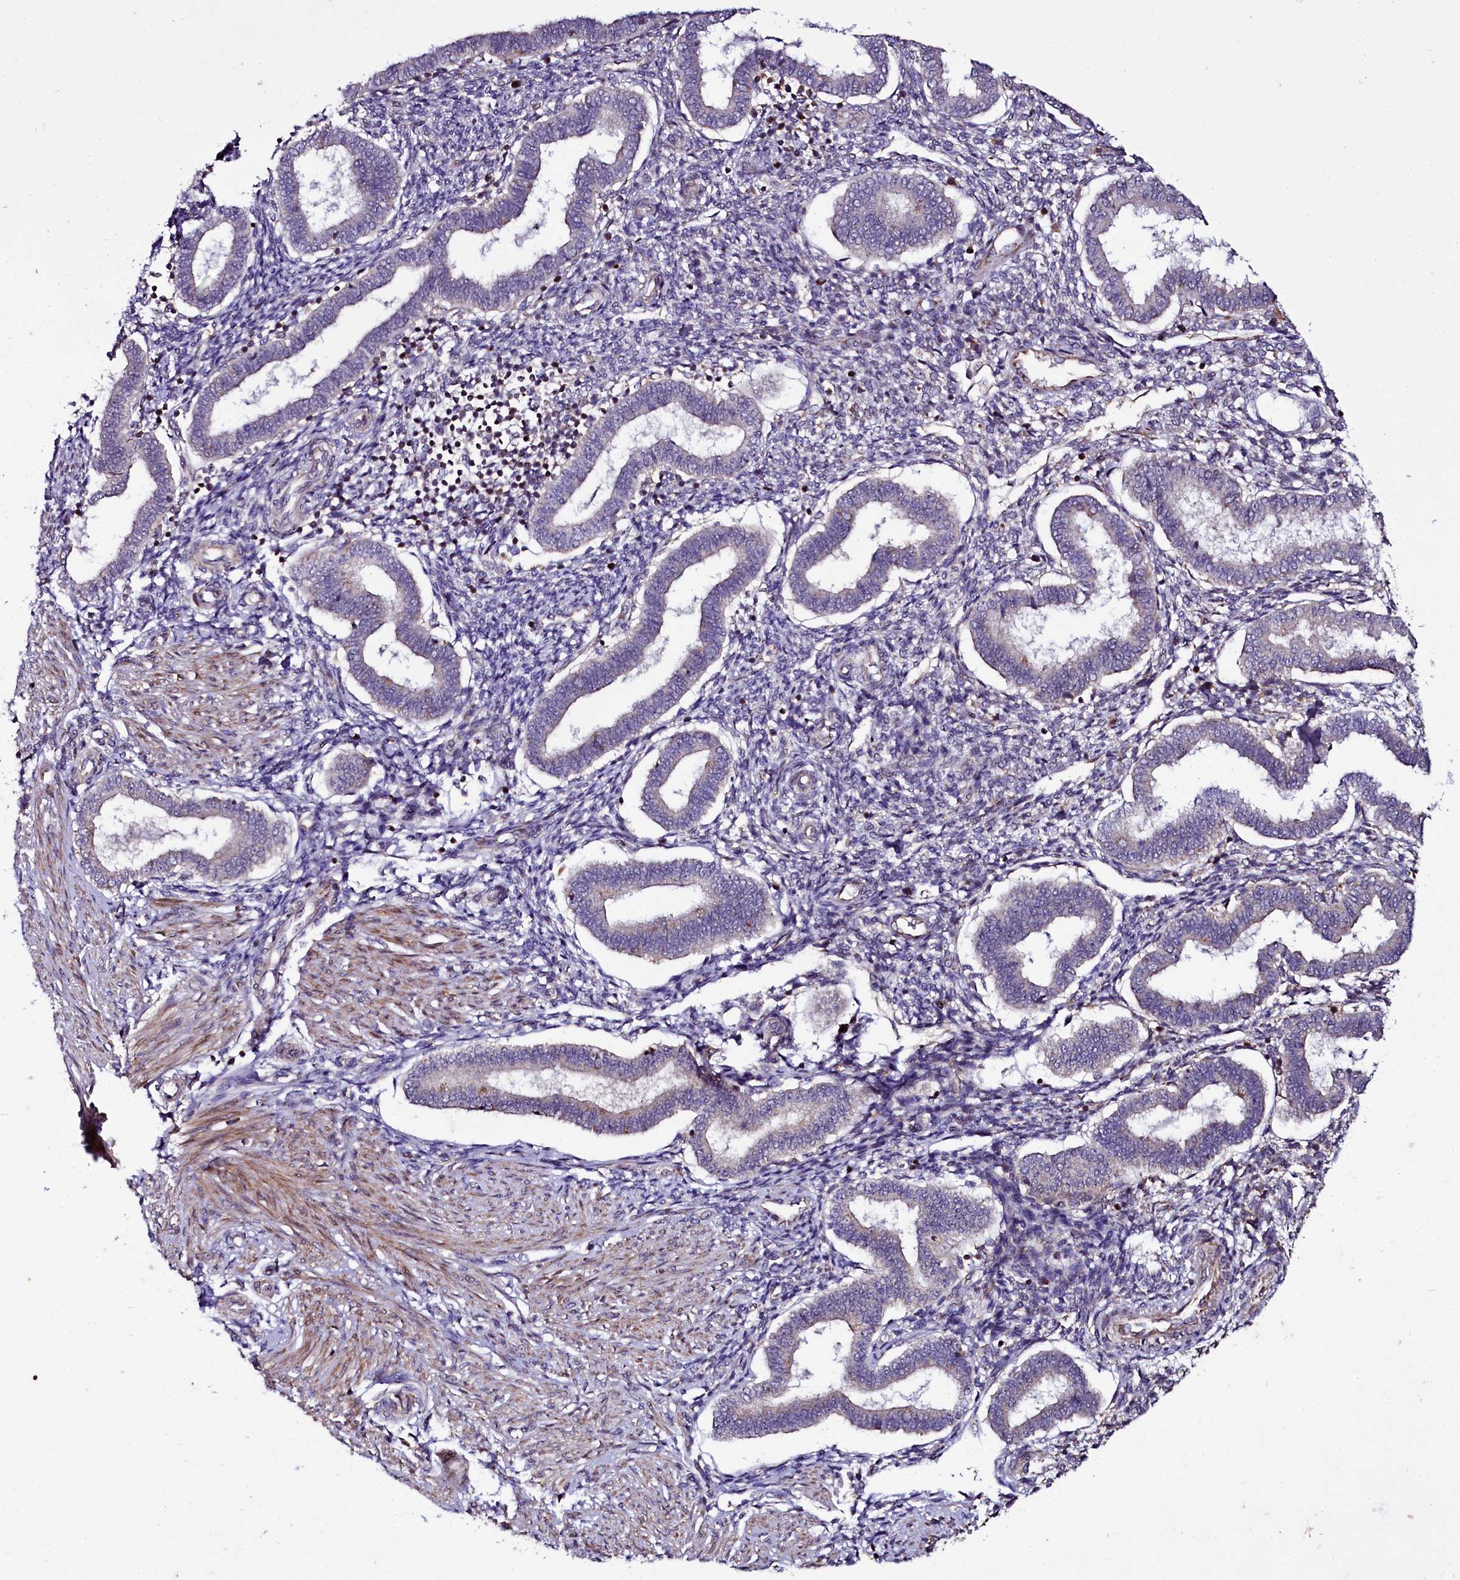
{"staining": {"intensity": "negative", "quantity": "none", "location": "none"}, "tissue": "endometrium", "cell_type": "Cells in endometrial stroma", "image_type": "normal", "snomed": [{"axis": "morphology", "description": "Normal tissue, NOS"}, {"axis": "topography", "description": "Endometrium"}], "caption": "A photomicrograph of human endometrium is negative for staining in cells in endometrial stroma. The staining was performed using DAB (3,3'-diaminobenzidine) to visualize the protein expression in brown, while the nuclei were stained in blue with hematoxylin (Magnification: 20x).", "gene": "NAA80", "patient": {"sex": "female", "age": 24}}